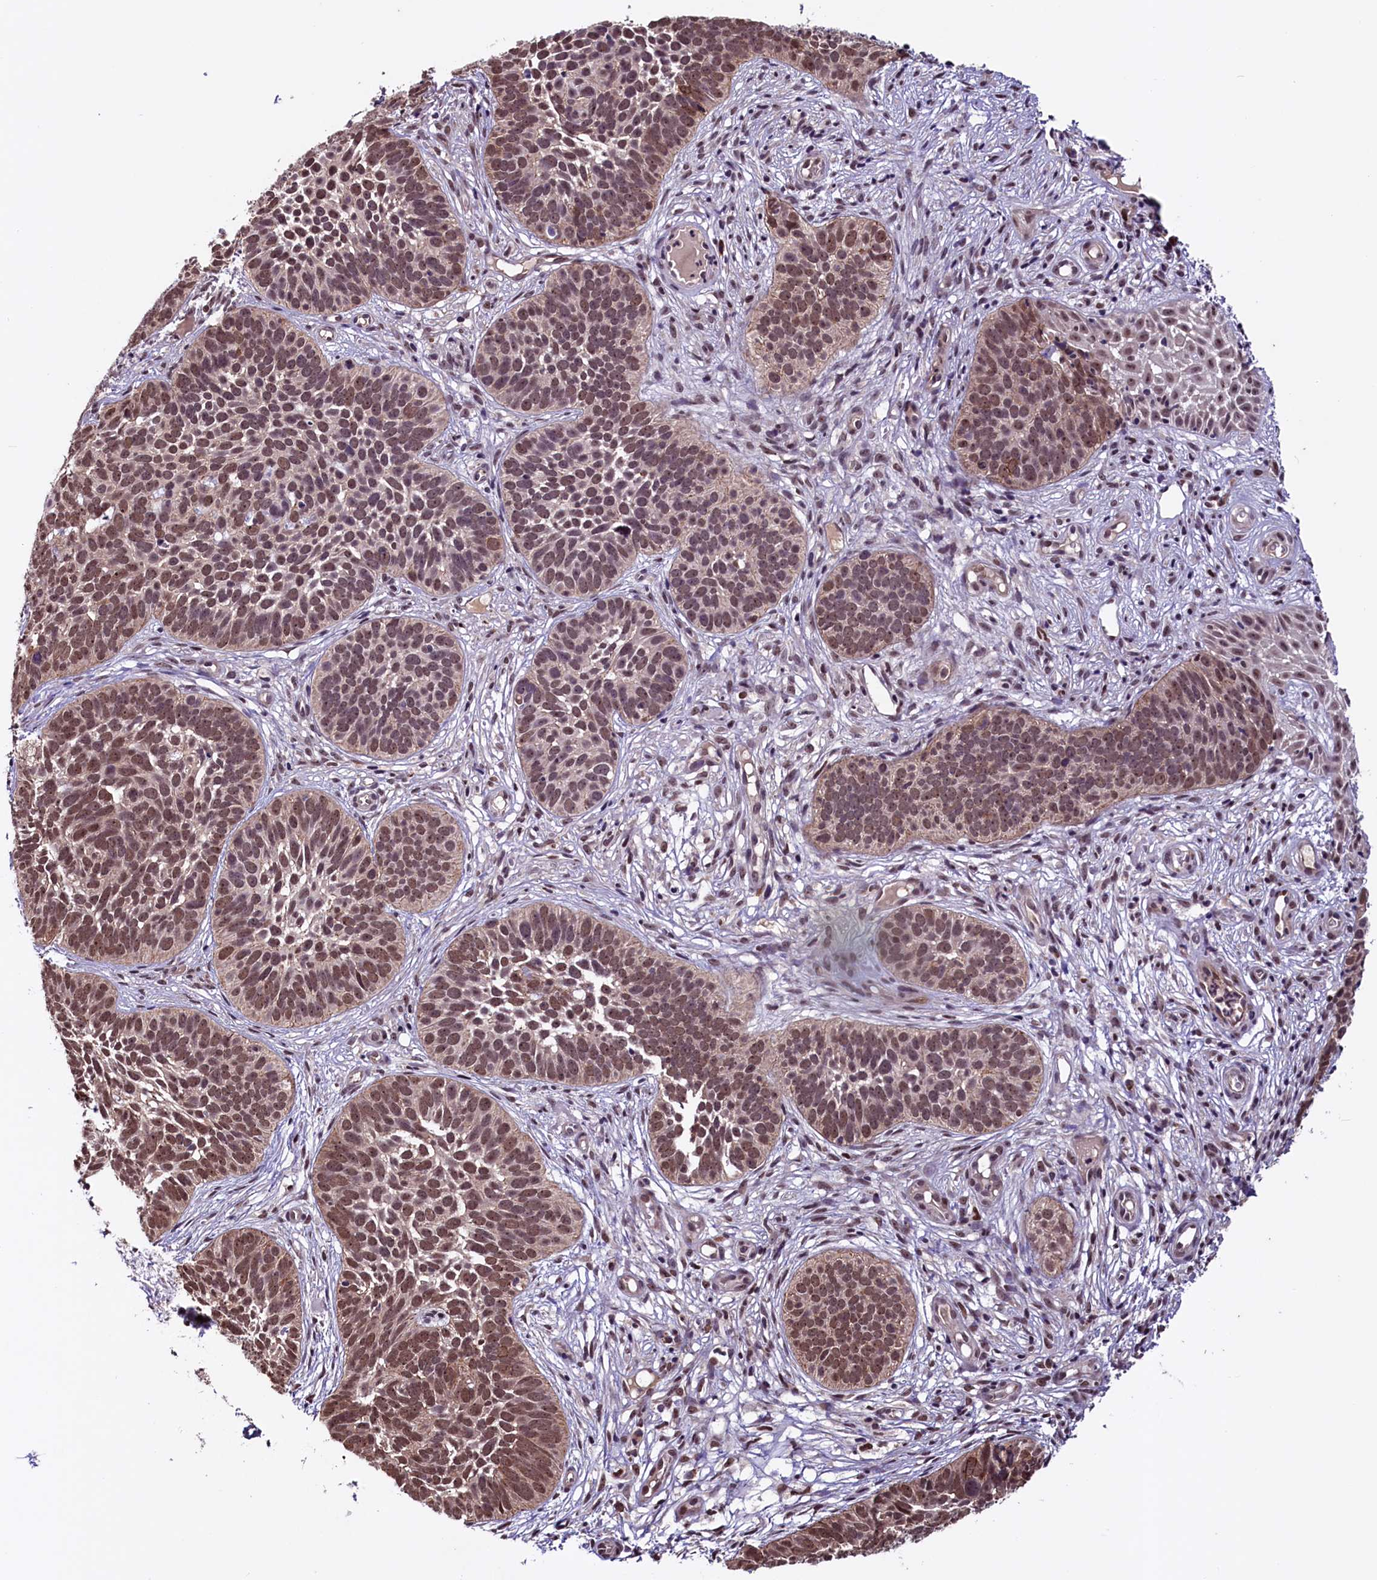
{"staining": {"intensity": "moderate", "quantity": ">75%", "location": "nuclear"}, "tissue": "skin cancer", "cell_type": "Tumor cells", "image_type": "cancer", "snomed": [{"axis": "morphology", "description": "Basal cell carcinoma"}, {"axis": "topography", "description": "Skin"}], "caption": "Protein staining by immunohistochemistry demonstrates moderate nuclear expression in about >75% of tumor cells in skin cancer. The staining was performed using DAB (3,3'-diaminobenzidine) to visualize the protein expression in brown, while the nuclei were stained in blue with hematoxylin (Magnification: 20x).", "gene": "RNMT", "patient": {"sex": "male", "age": 89}}